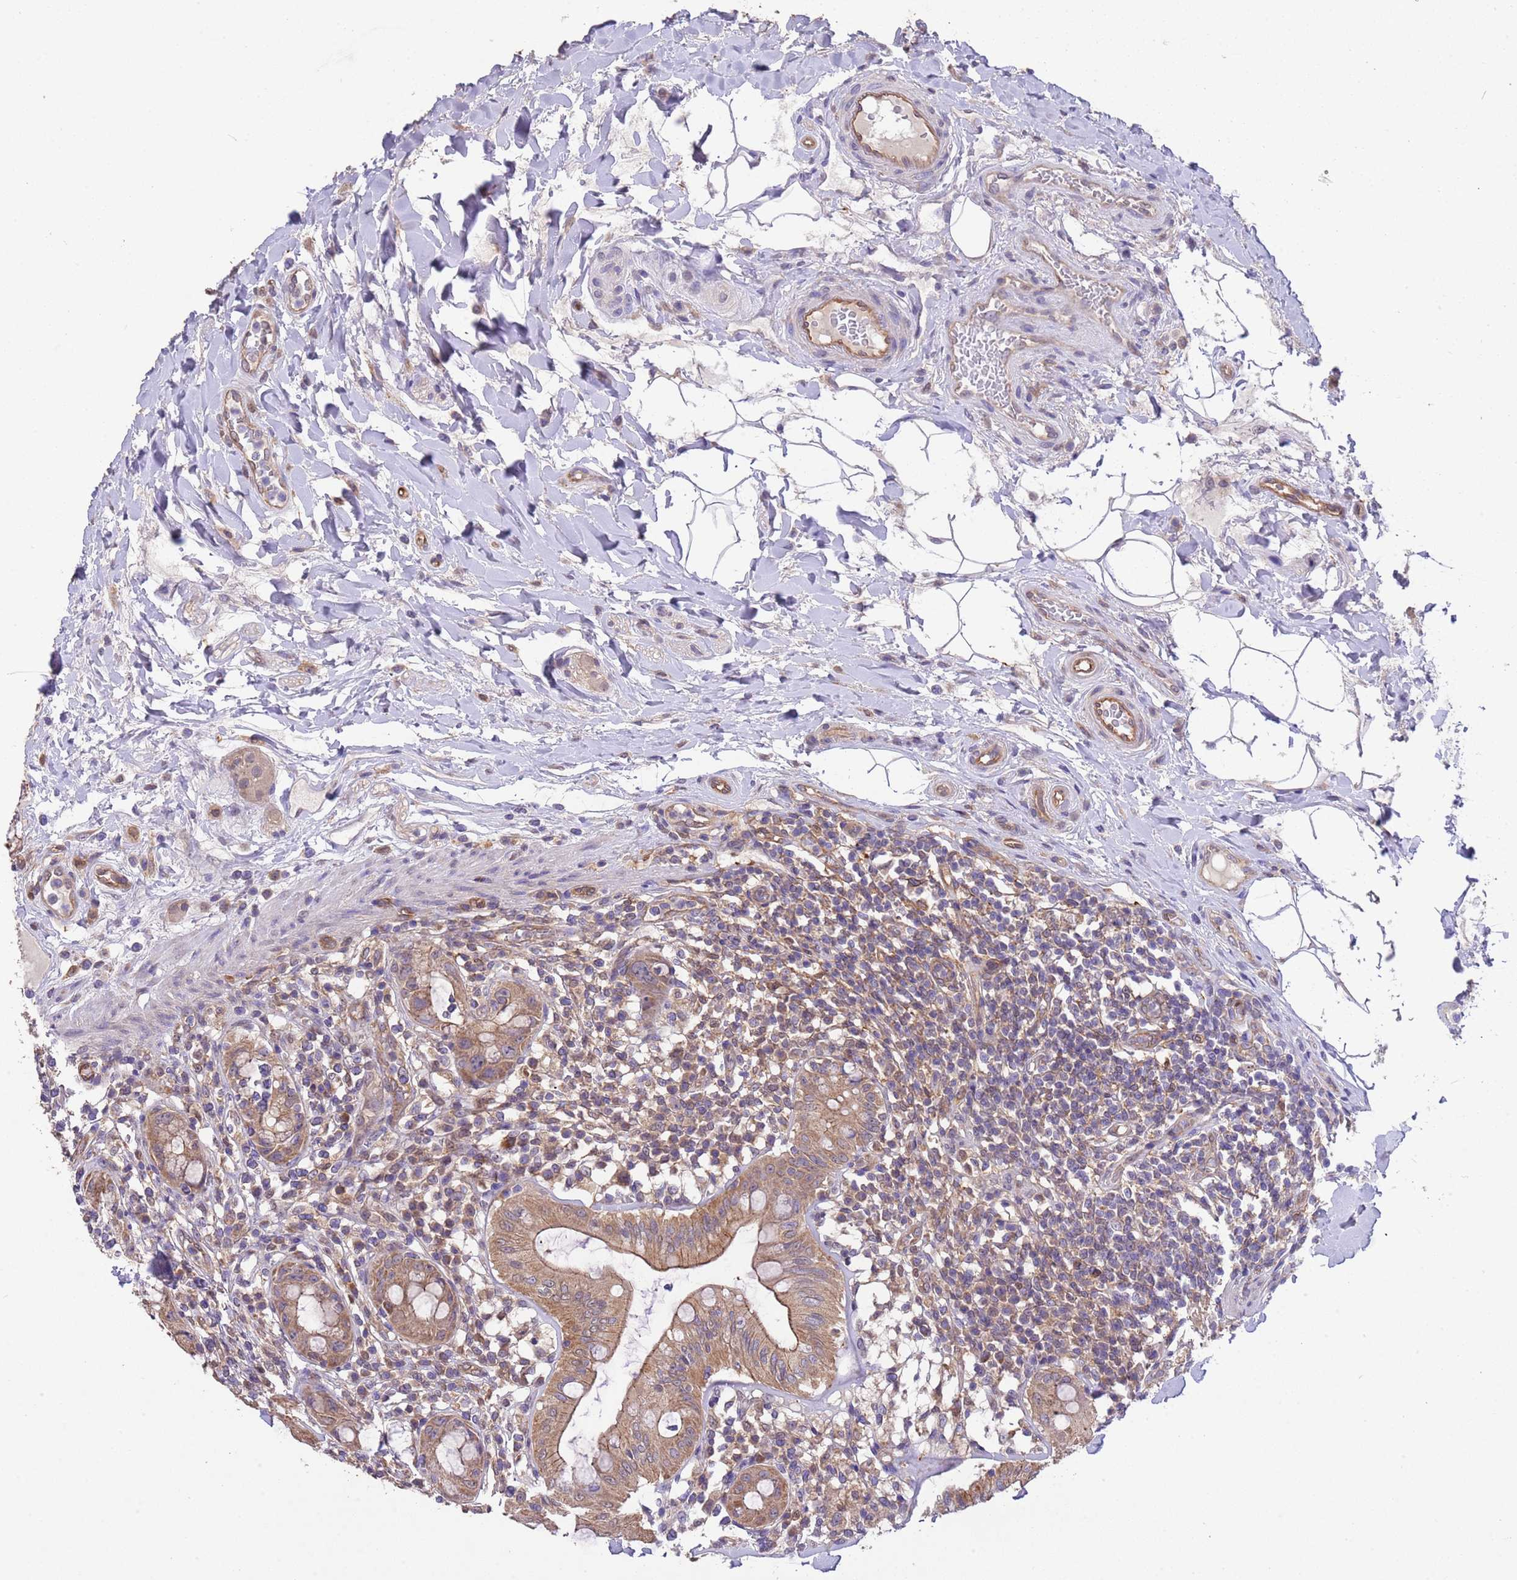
{"staining": {"intensity": "moderate", "quantity": ">75%", "location": "cytoplasmic/membranous"}, "tissue": "rectum", "cell_type": "Glandular cells", "image_type": "normal", "snomed": [{"axis": "morphology", "description": "Normal tissue, NOS"}, {"axis": "topography", "description": "Rectum"}], "caption": "A brown stain shows moderate cytoplasmic/membranous staining of a protein in glandular cells of benign human rectum. Immunohistochemistry (ihc) stains the protein of interest in brown and the nuclei are stained blue.", "gene": "NPHP1", "patient": {"sex": "female", "age": 57}}